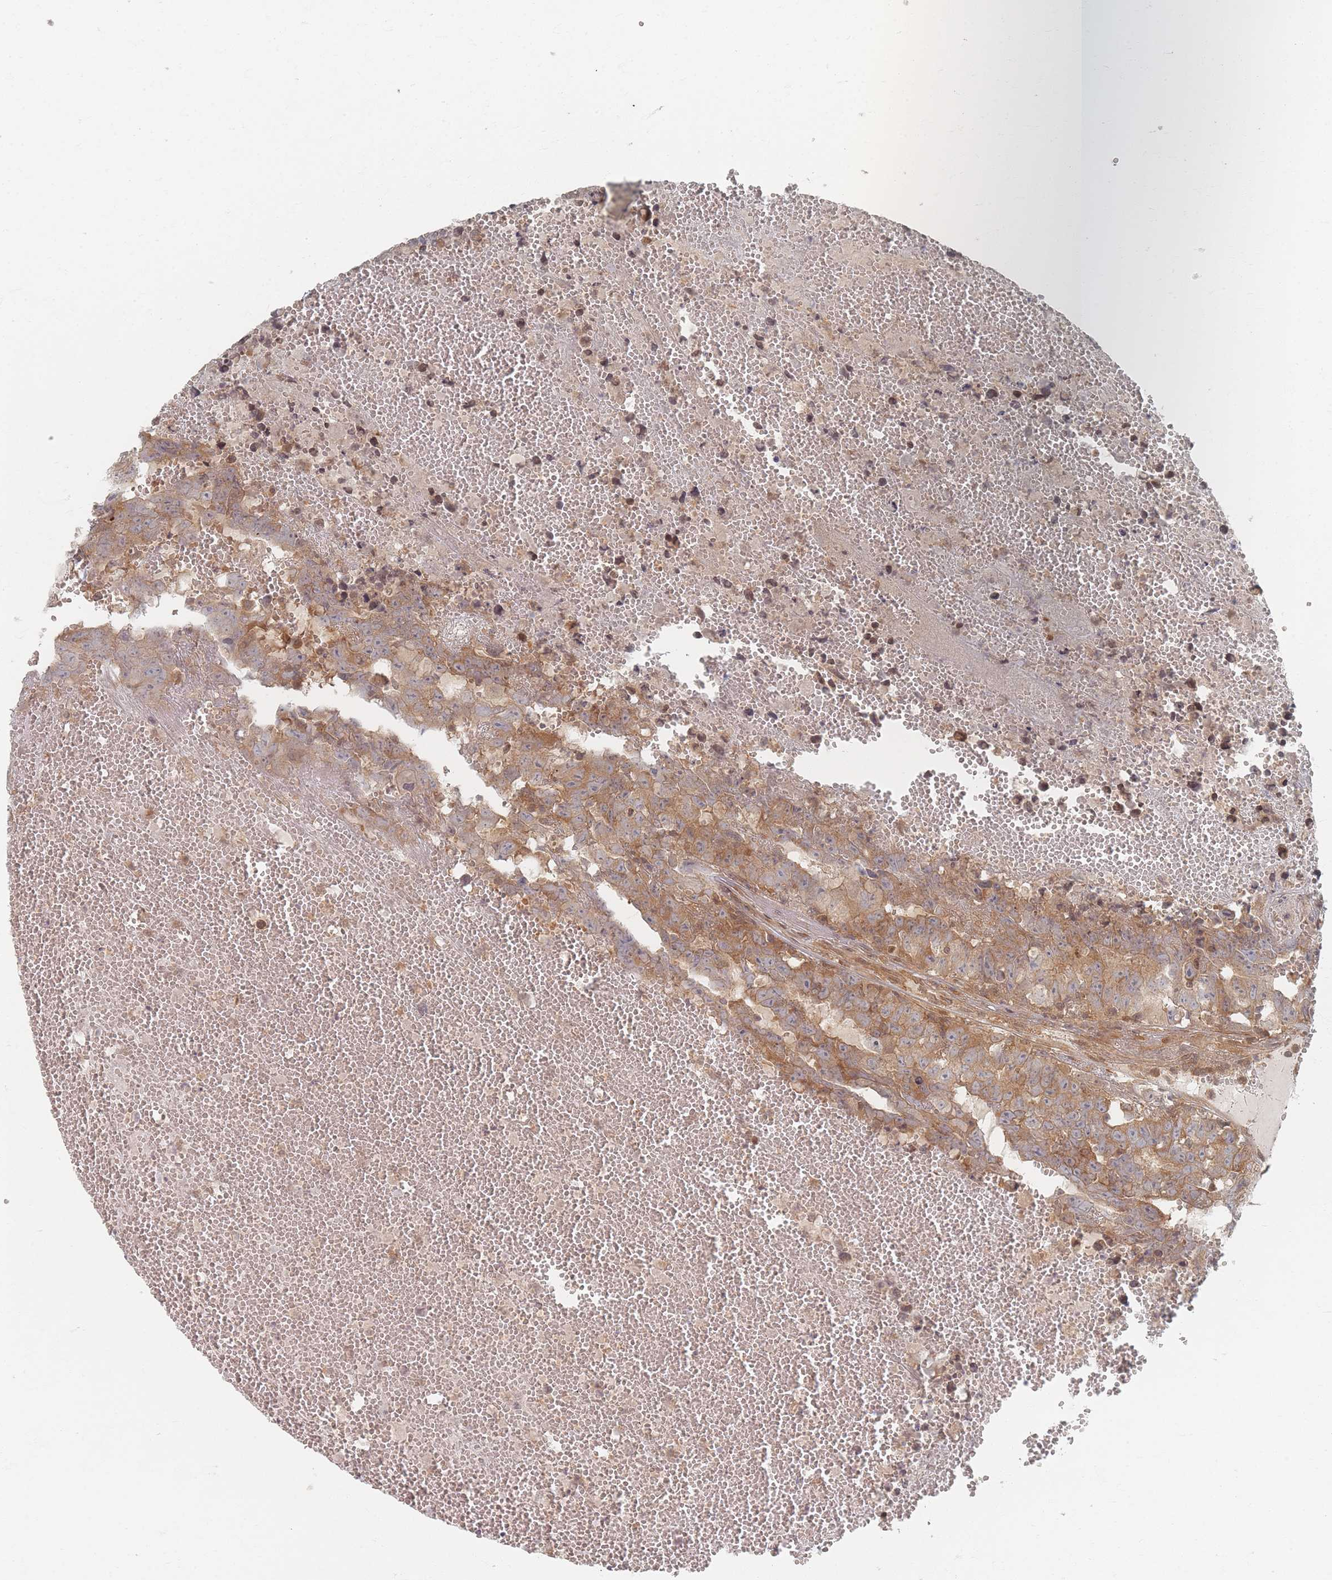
{"staining": {"intensity": "moderate", "quantity": "<25%", "location": "cytoplasmic/membranous"}, "tissue": "testis cancer", "cell_type": "Tumor cells", "image_type": "cancer", "snomed": [{"axis": "morphology", "description": "Carcinoma, Embryonal, NOS"}, {"axis": "topography", "description": "Testis"}], "caption": "Protein expression analysis of human testis cancer (embryonal carcinoma) reveals moderate cytoplasmic/membranous staining in approximately <25% of tumor cells.", "gene": "PSMD9", "patient": {"sex": "male", "age": 25}}